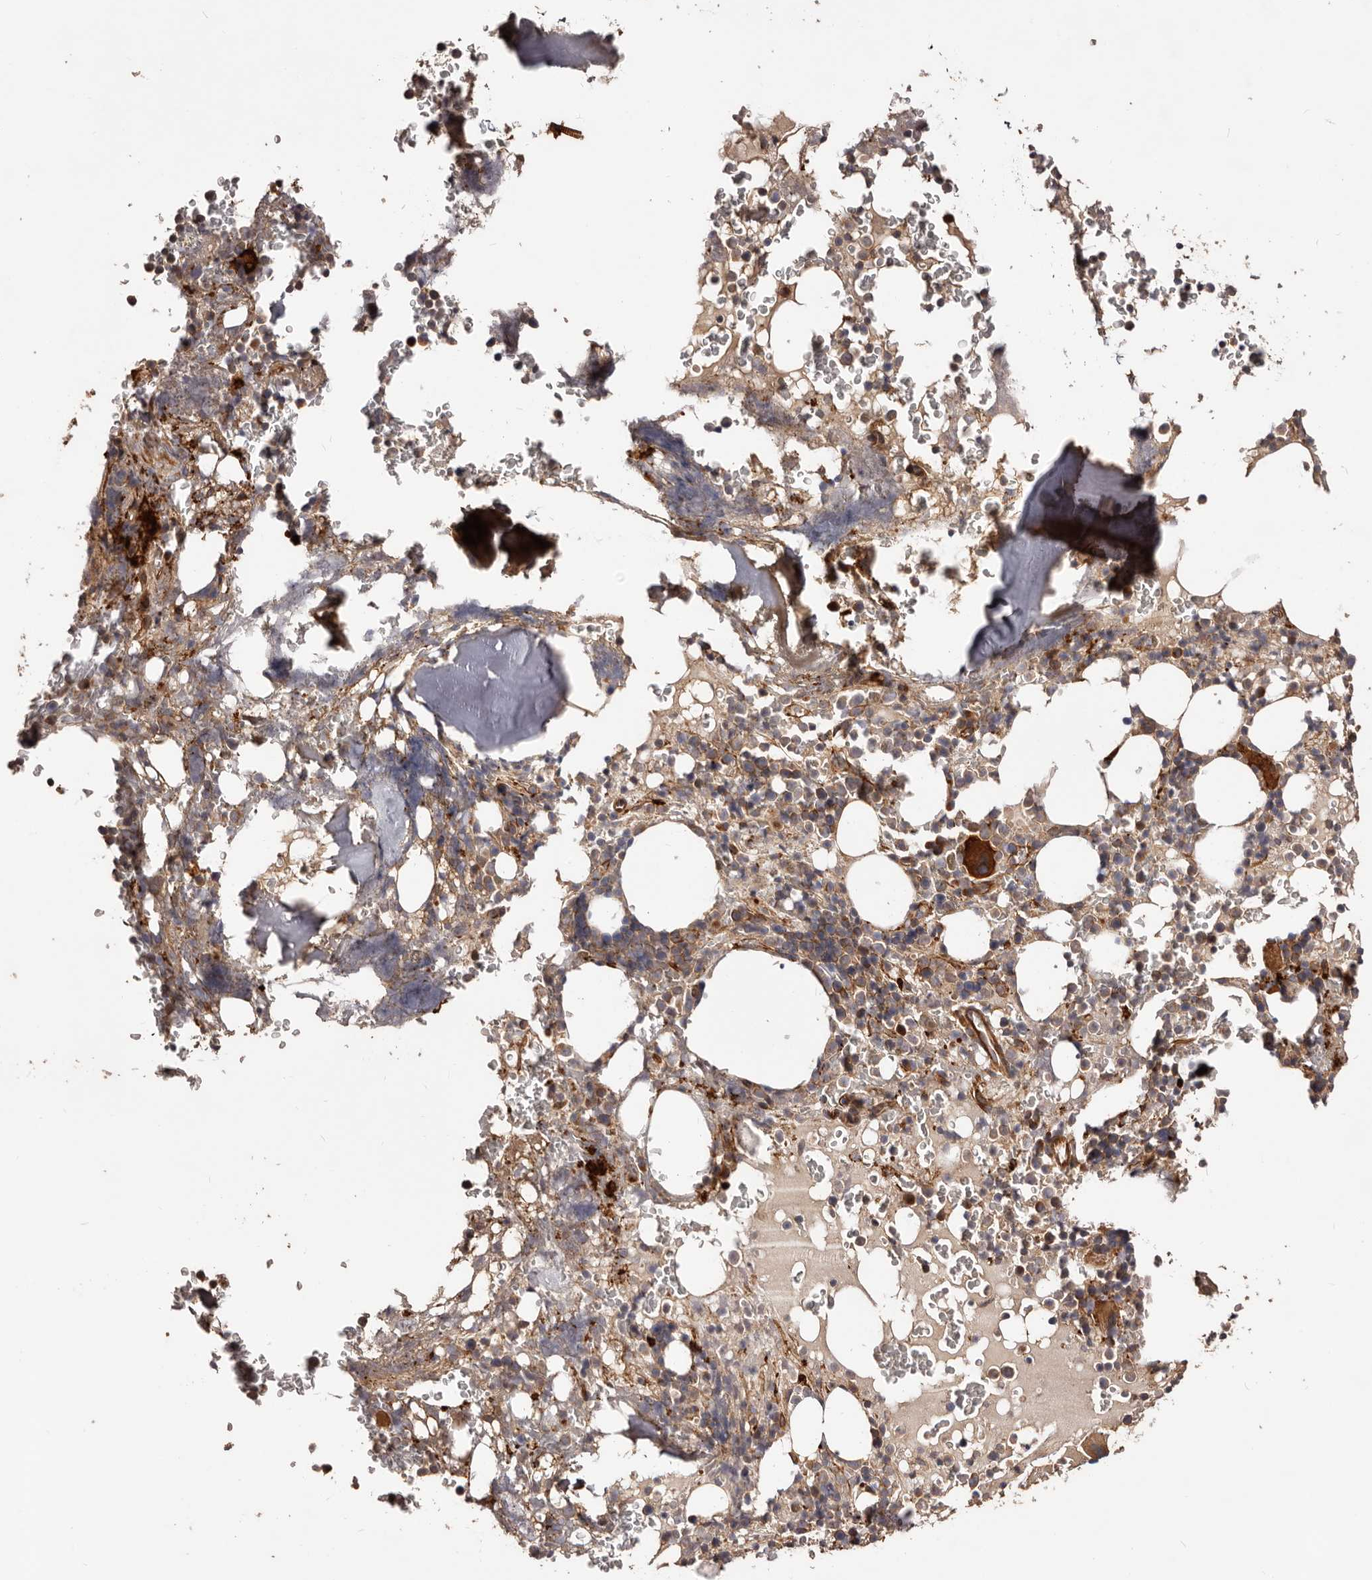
{"staining": {"intensity": "strong", "quantity": "25%-75%", "location": "cytoplasmic/membranous"}, "tissue": "bone marrow", "cell_type": "Hematopoietic cells", "image_type": "normal", "snomed": [{"axis": "morphology", "description": "Normal tissue, NOS"}, {"axis": "topography", "description": "Bone marrow"}], "caption": "A brown stain labels strong cytoplasmic/membranous staining of a protein in hematopoietic cells of normal human bone marrow.", "gene": "GTPBP1", "patient": {"sex": "male", "age": 58}}